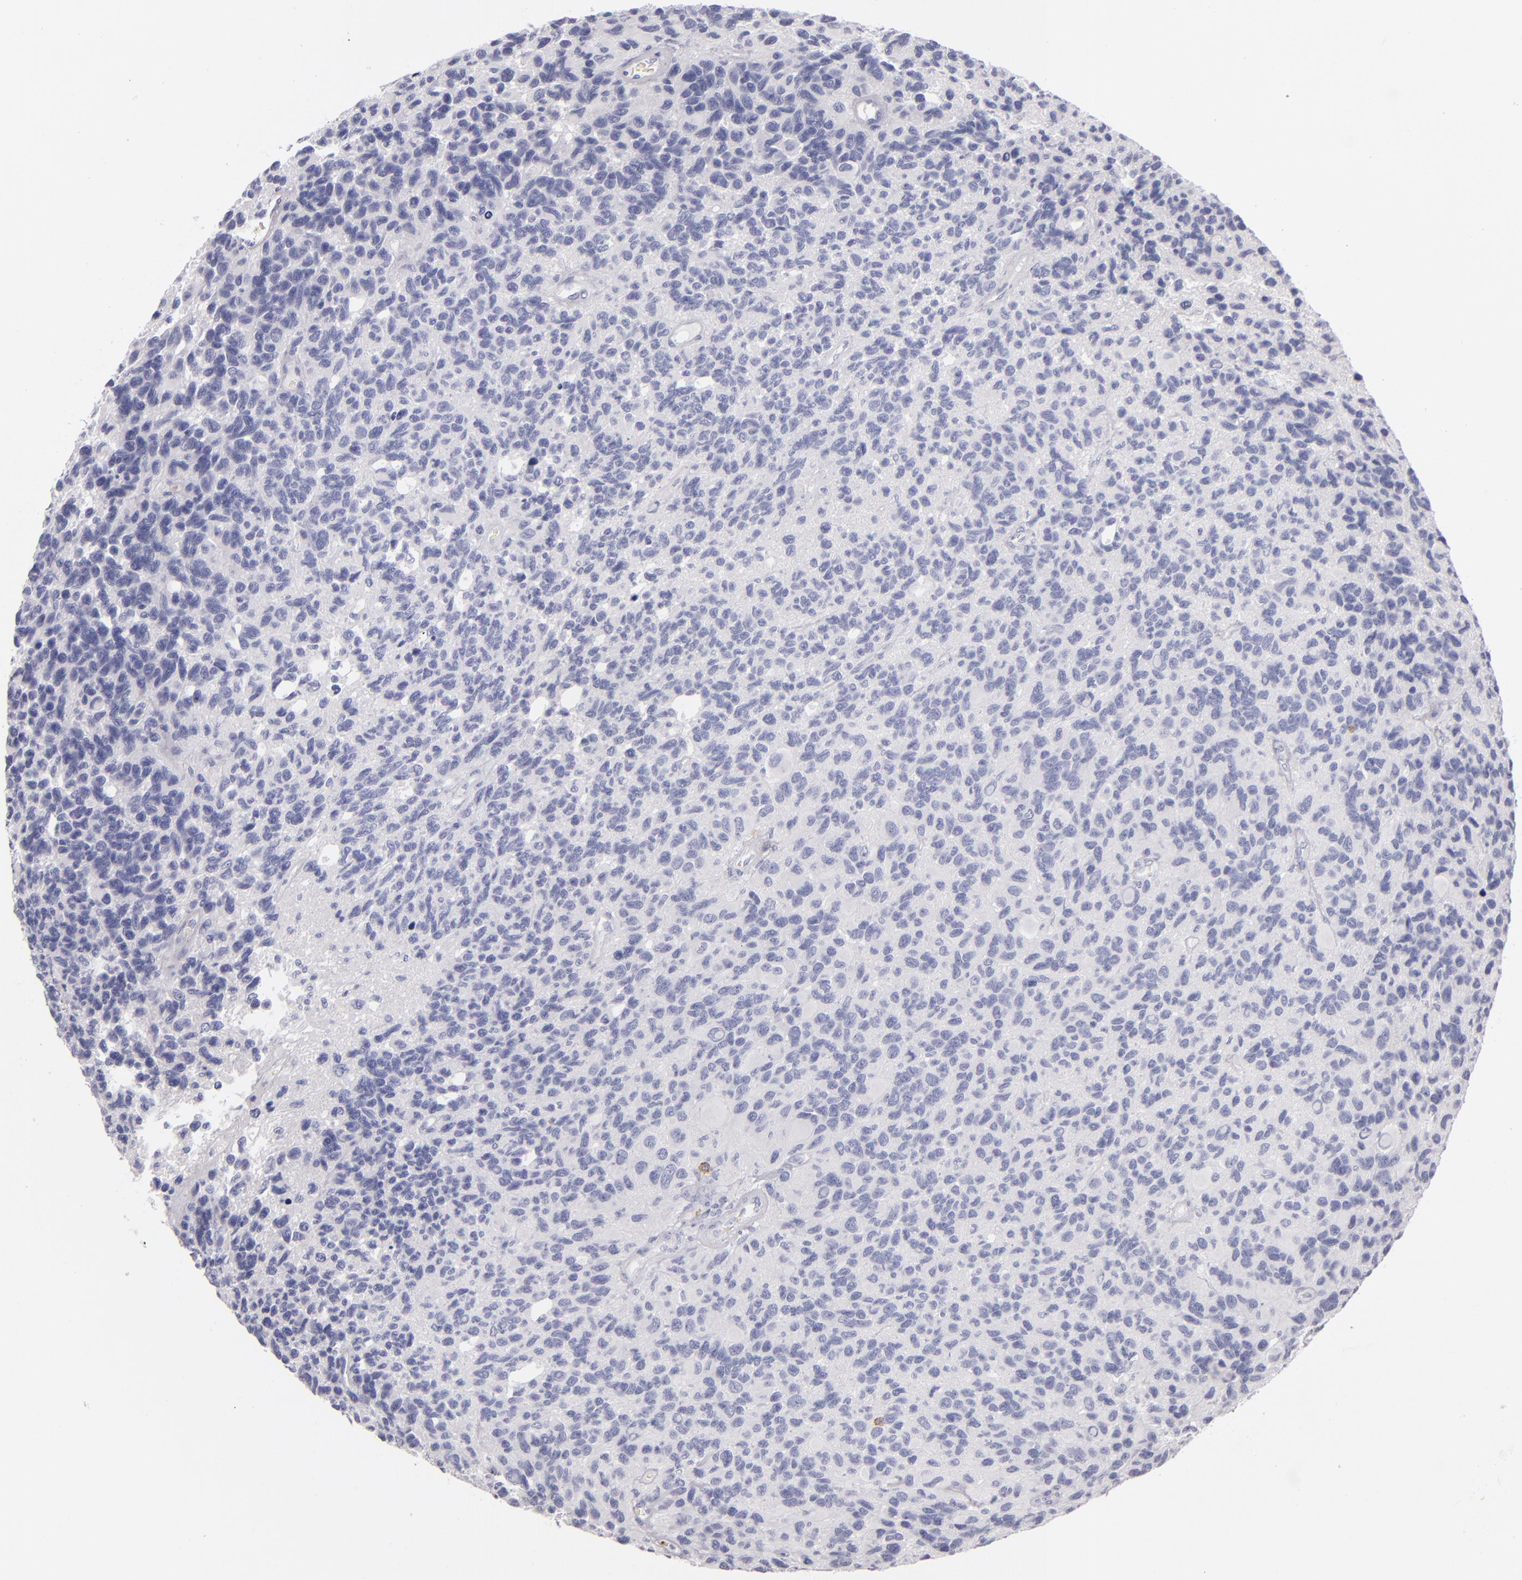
{"staining": {"intensity": "negative", "quantity": "none", "location": "none"}, "tissue": "glioma", "cell_type": "Tumor cells", "image_type": "cancer", "snomed": [{"axis": "morphology", "description": "Glioma, malignant, High grade"}, {"axis": "topography", "description": "Brain"}], "caption": "Tumor cells are negative for brown protein staining in glioma.", "gene": "LAT", "patient": {"sex": "male", "age": 77}}